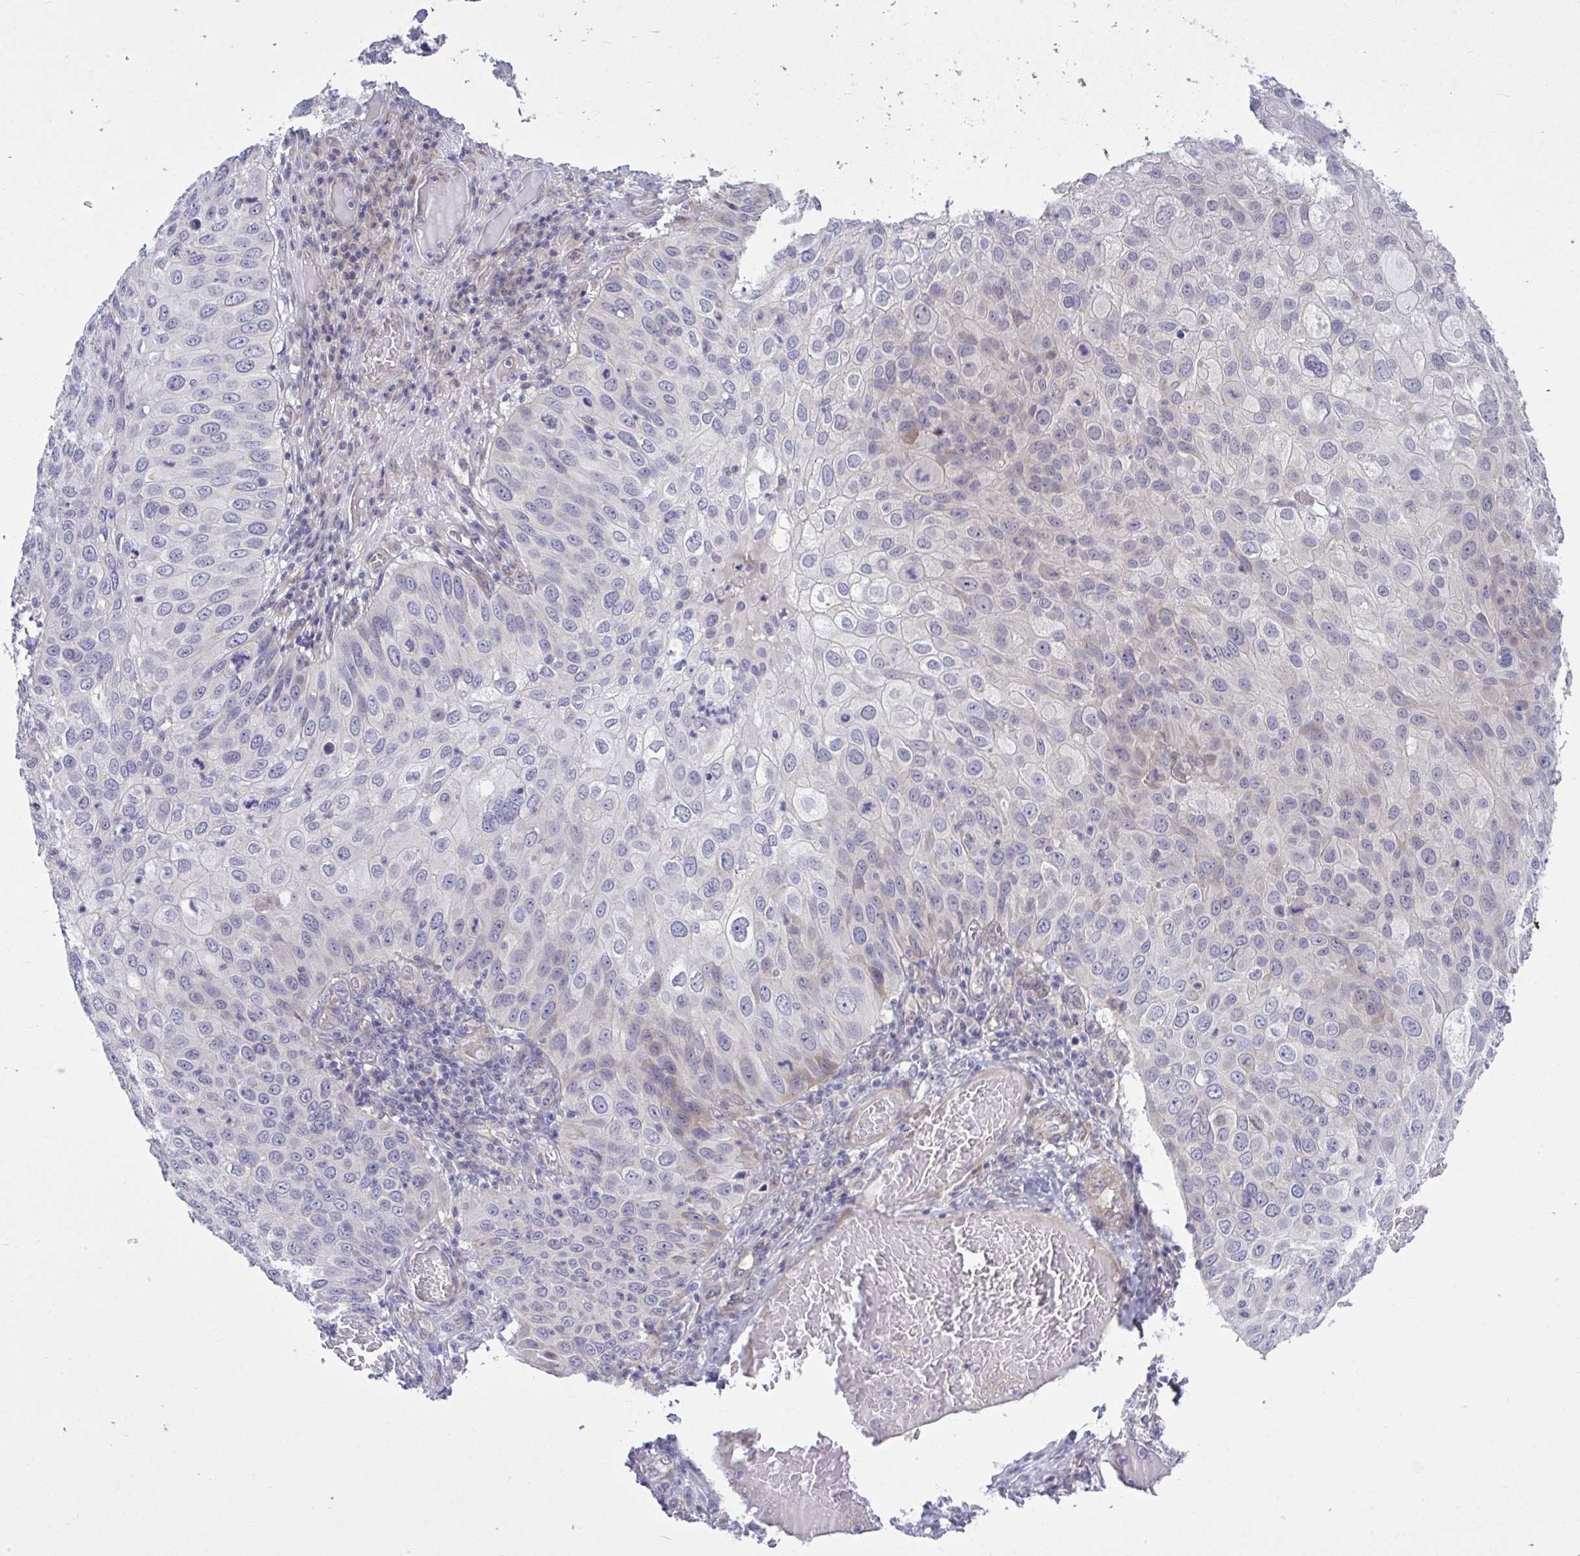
{"staining": {"intensity": "negative", "quantity": "none", "location": "none"}, "tissue": "skin cancer", "cell_type": "Tumor cells", "image_type": "cancer", "snomed": [{"axis": "morphology", "description": "Squamous cell carcinoma, NOS"}, {"axis": "topography", "description": "Skin"}], "caption": "The histopathology image demonstrates no significant staining in tumor cells of skin squamous cell carcinoma.", "gene": "HMBOX1", "patient": {"sex": "male", "age": 87}}